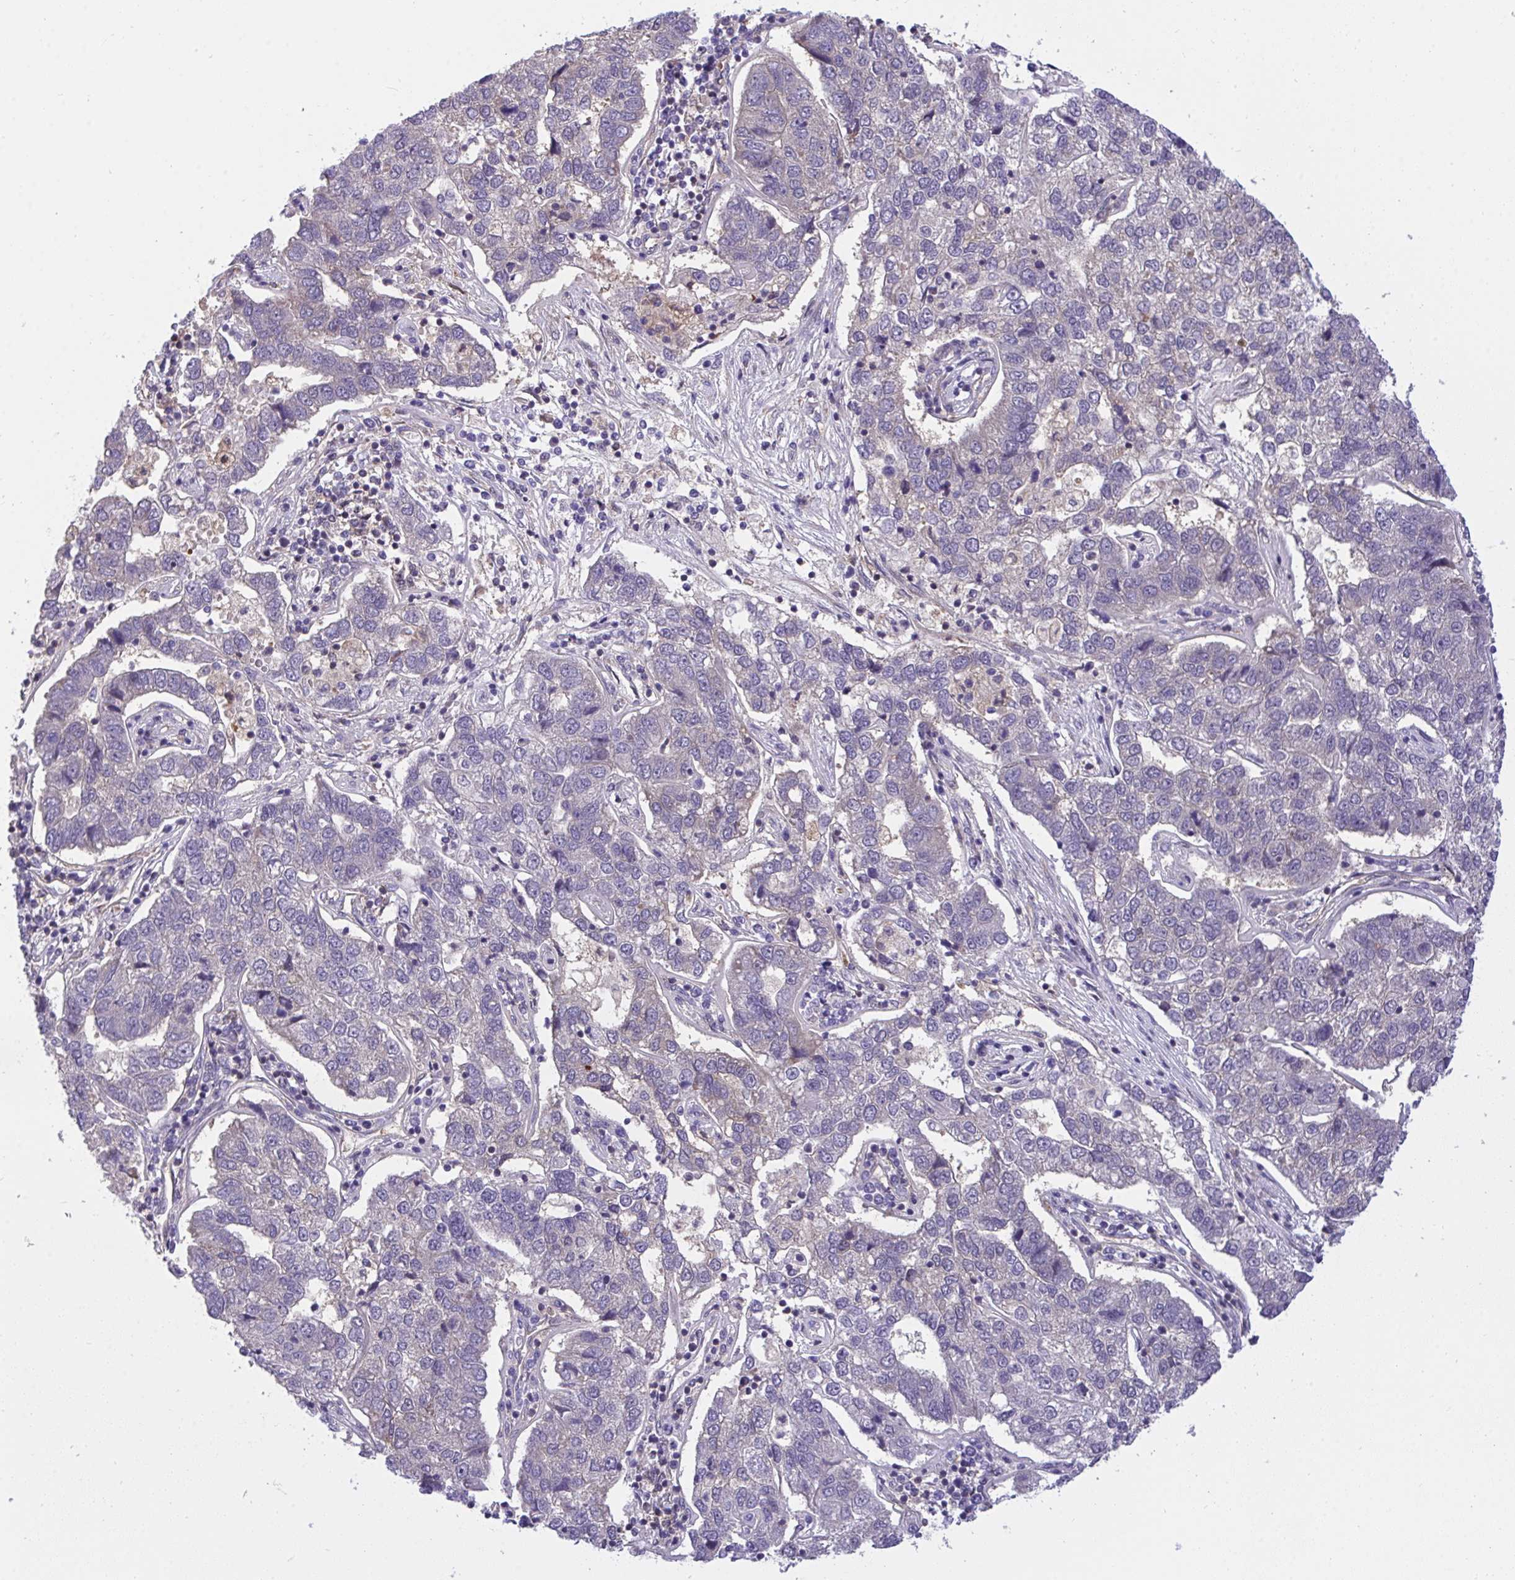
{"staining": {"intensity": "negative", "quantity": "none", "location": "none"}, "tissue": "pancreatic cancer", "cell_type": "Tumor cells", "image_type": "cancer", "snomed": [{"axis": "morphology", "description": "Adenocarcinoma, NOS"}, {"axis": "topography", "description": "Pancreas"}], "caption": "This is a photomicrograph of immunohistochemistry (IHC) staining of pancreatic adenocarcinoma, which shows no positivity in tumor cells. (DAB immunohistochemistry (IHC) visualized using brightfield microscopy, high magnification).", "gene": "C19orf54", "patient": {"sex": "female", "age": 61}}